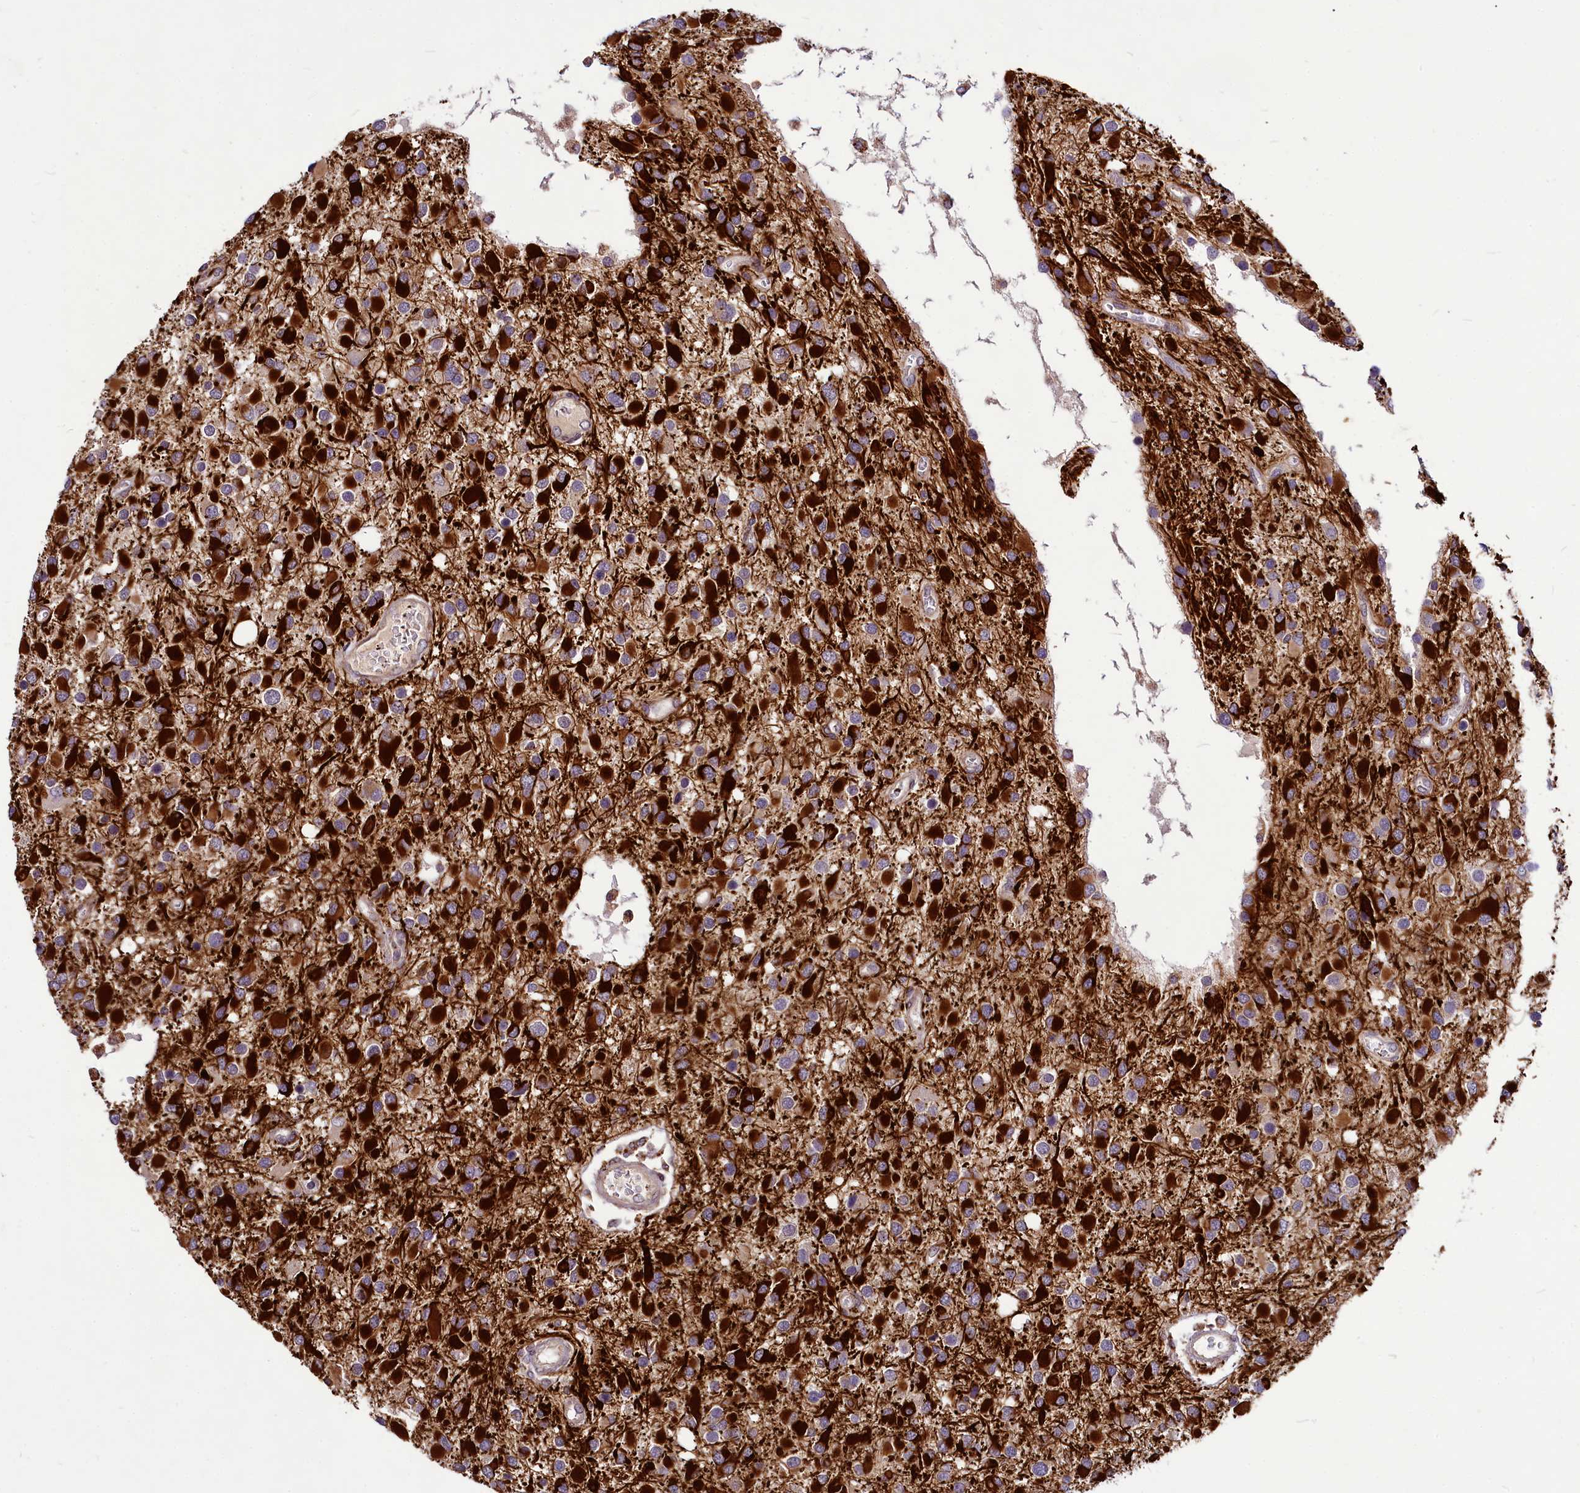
{"staining": {"intensity": "strong", "quantity": "25%-75%", "location": "cytoplasmic/membranous"}, "tissue": "glioma", "cell_type": "Tumor cells", "image_type": "cancer", "snomed": [{"axis": "morphology", "description": "Glioma, malignant, High grade"}, {"axis": "topography", "description": "Brain"}], "caption": "Immunohistochemistry of human glioma demonstrates high levels of strong cytoplasmic/membranous staining in about 25%-75% of tumor cells. (Stains: DAB (3,3'-diaminobenzidine) in brown, nuclei in blue, Microscopy: brightfield microscopy at high magnification).", "gene": "C11orf86", "patient": {"sex": "male", "age": 53}}